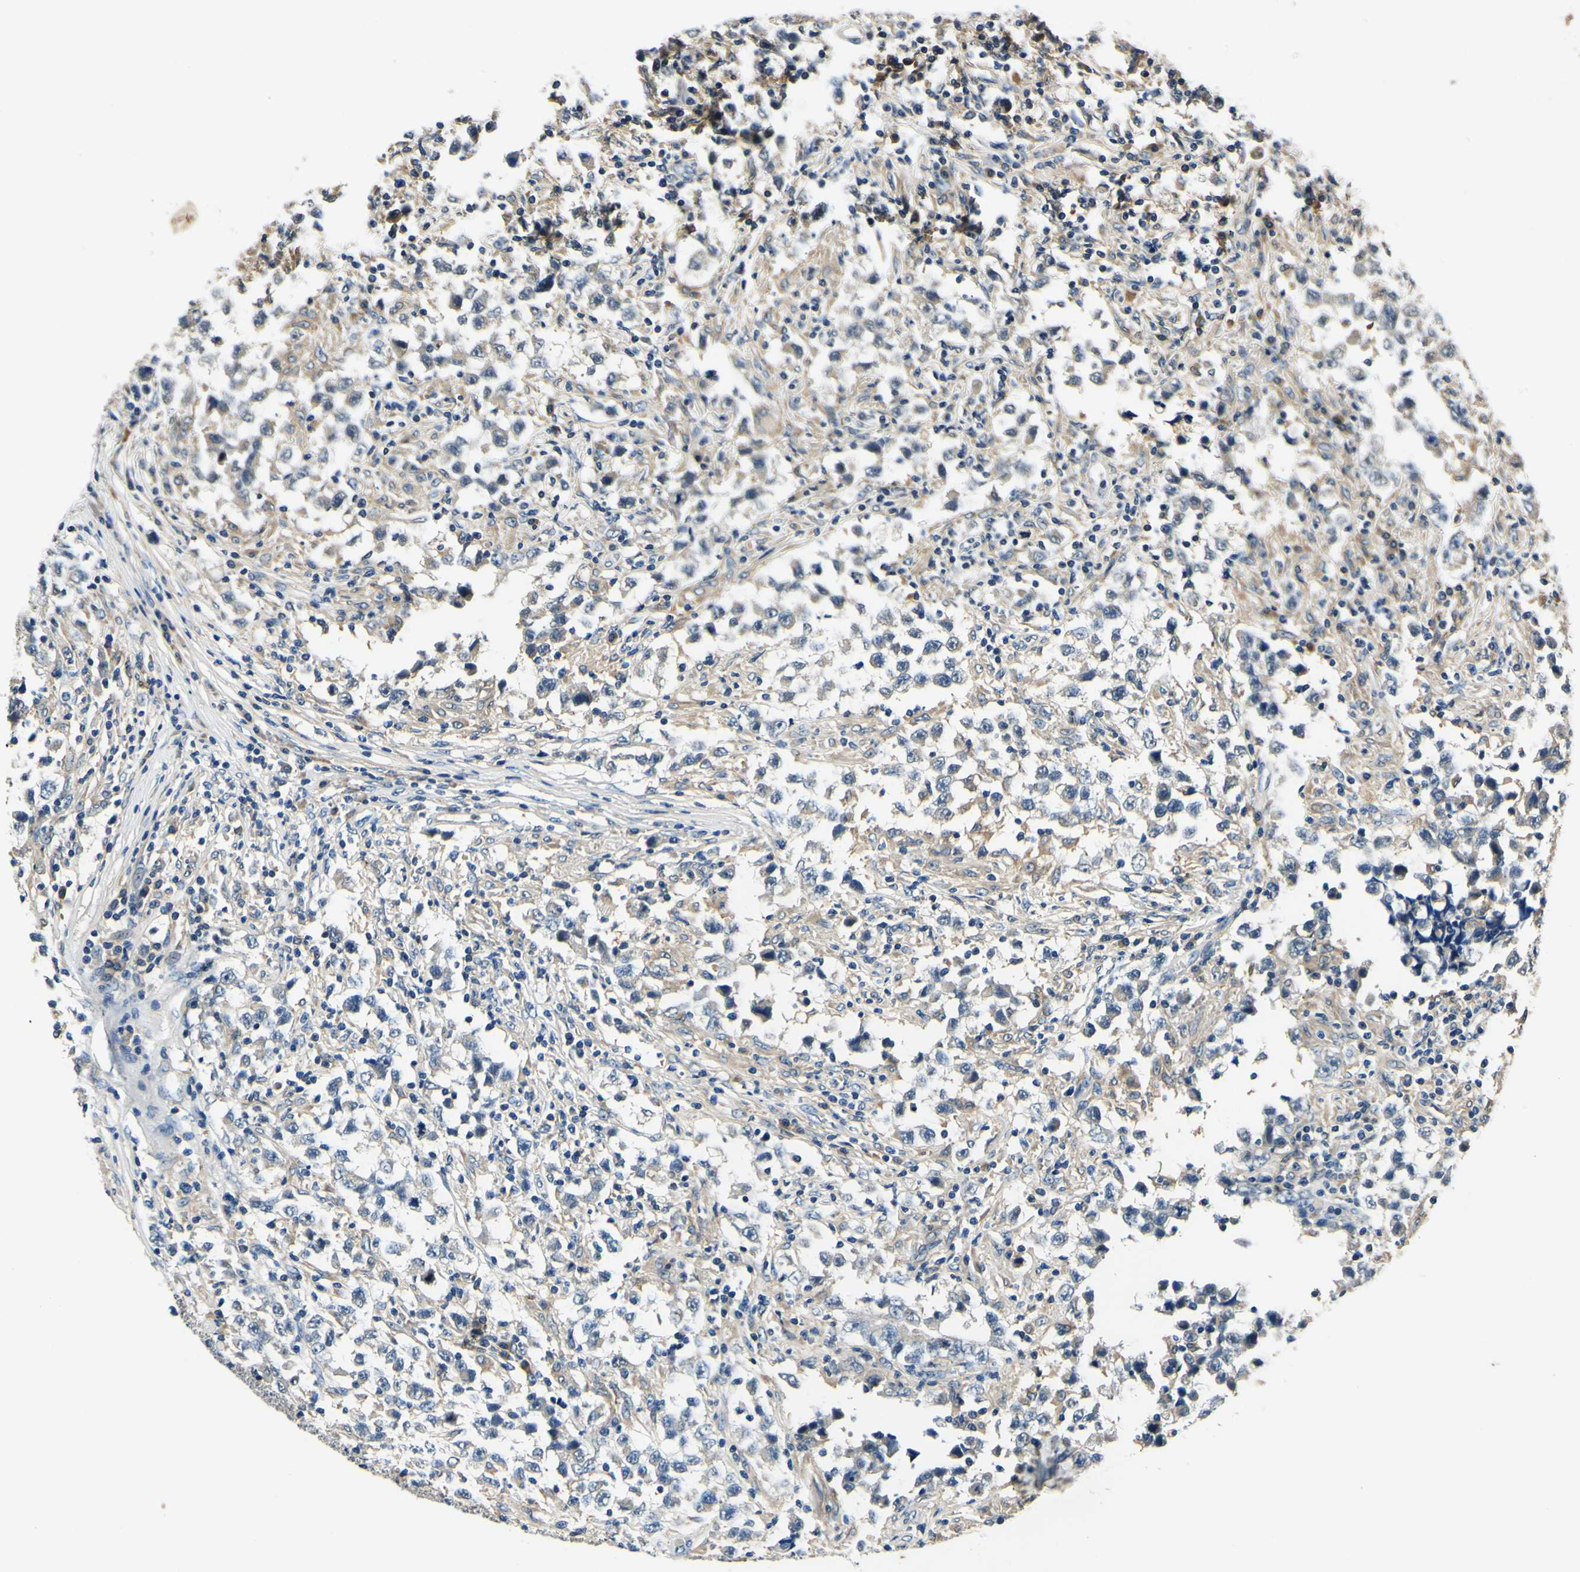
{"staining": {"intensity": "weak", "quantity": "<25%", "location": "cytoplasmic/membranous"}, "tissue": "testis cancer", "cell_type": "Tumor cells", "image_type": "cancer", "snomed": [{"axis": "morphology", "description": "Carcinoma, Embryonal, NOS"}, {"axis": "topography", "description": "Testis"}], "caption": "Photomicrograph shows no protein expression in tumor cells of testis cancer tissue.", "gene": "PLA2G4A", "patient": {"sex": "male", "age": 21}}